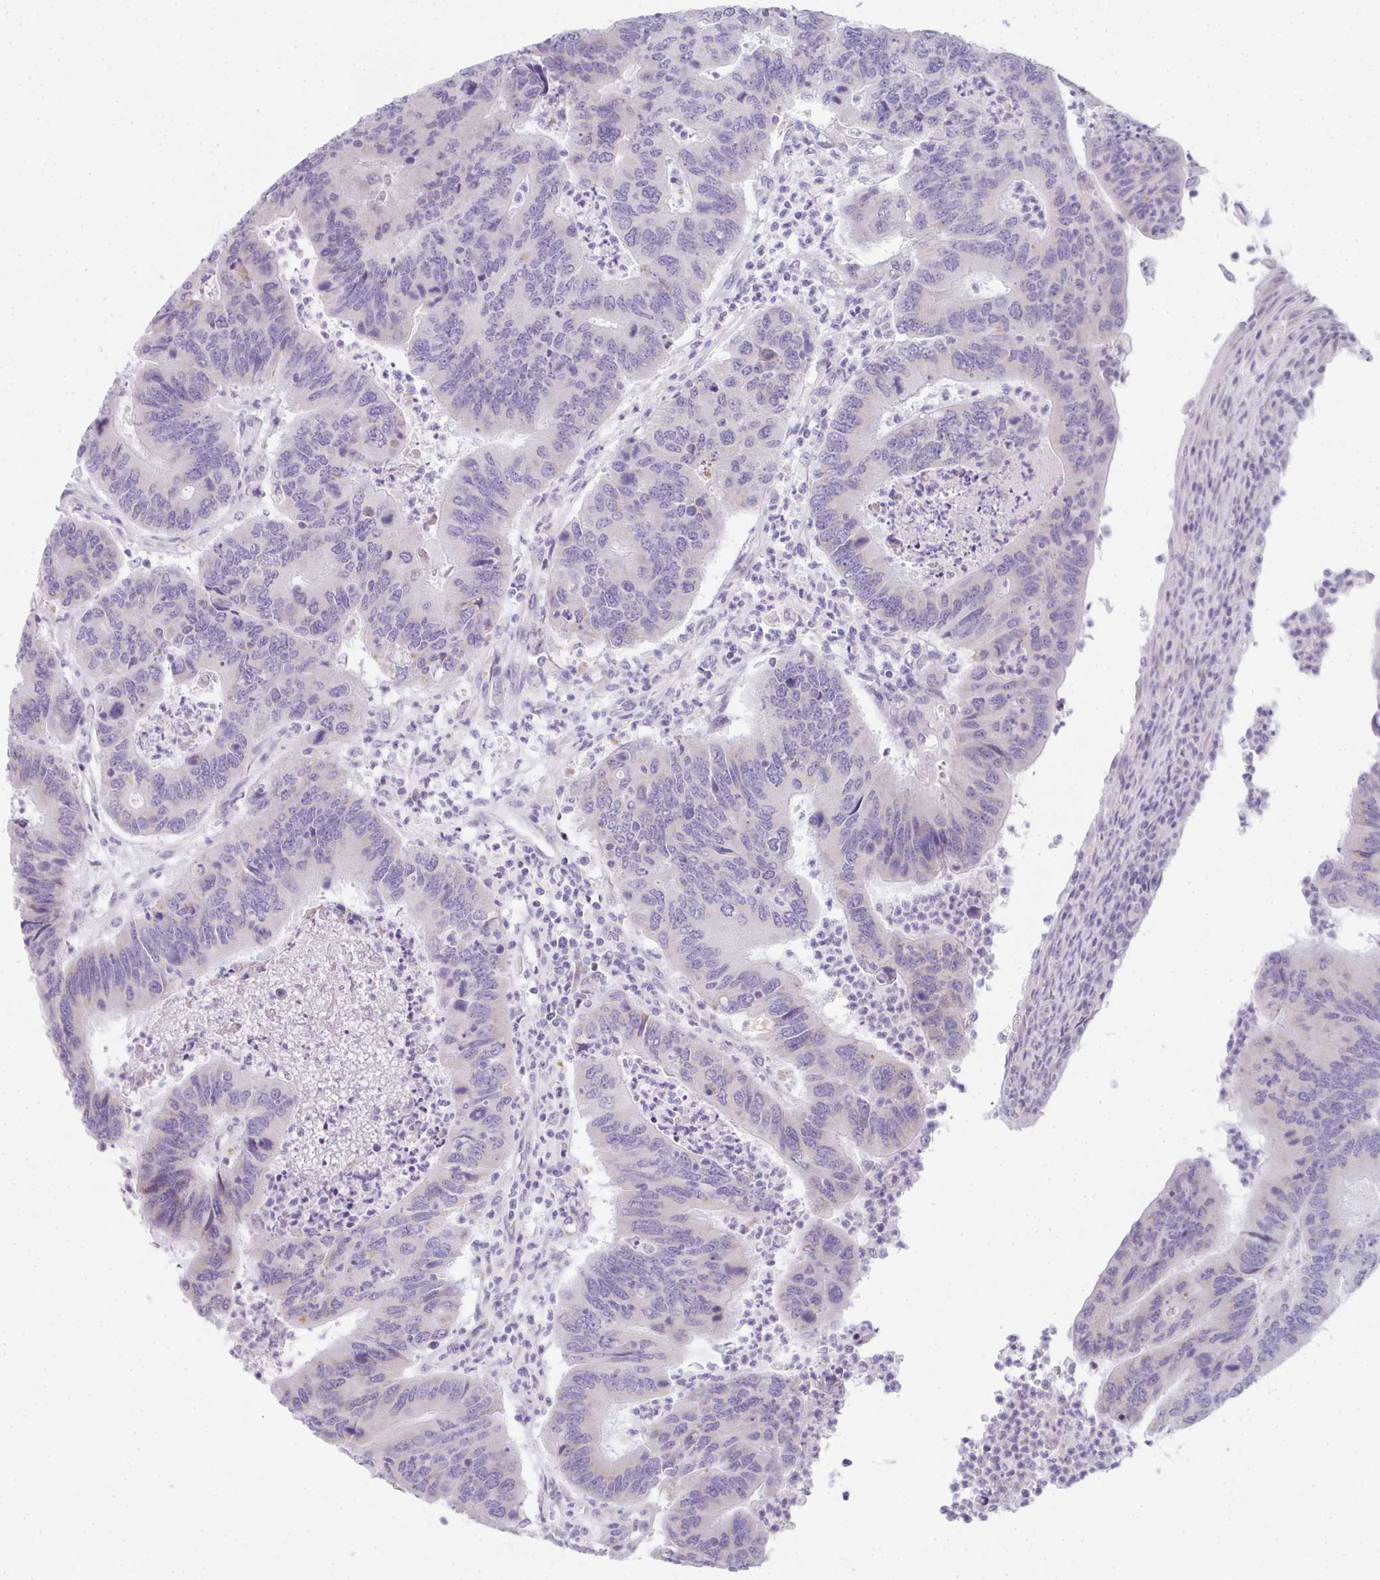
{"staining": {"intensity": "negative", "quantity": "none", "location": "none"}, "tissue": "colorectal cancer", "cell_type": "Tumor cells", "image_type": "cancer", "snomed": [{"axis": "morphology", "description": "Adenocarcinoma, NOS"}, {"axis": "topography", "description": "Colon"}], "caption": "Photomicrograph shows no significant protein expression in tumor cells of adenocarcinoma (colorectal). The staining was performed using DAB to visualize the protein expression in brown, while the nuclei were stained in blue with hematoxylin (Magnification: 20x).", "gene": "CACNA1S", "patient": {"sex": "female", "age": 67}}